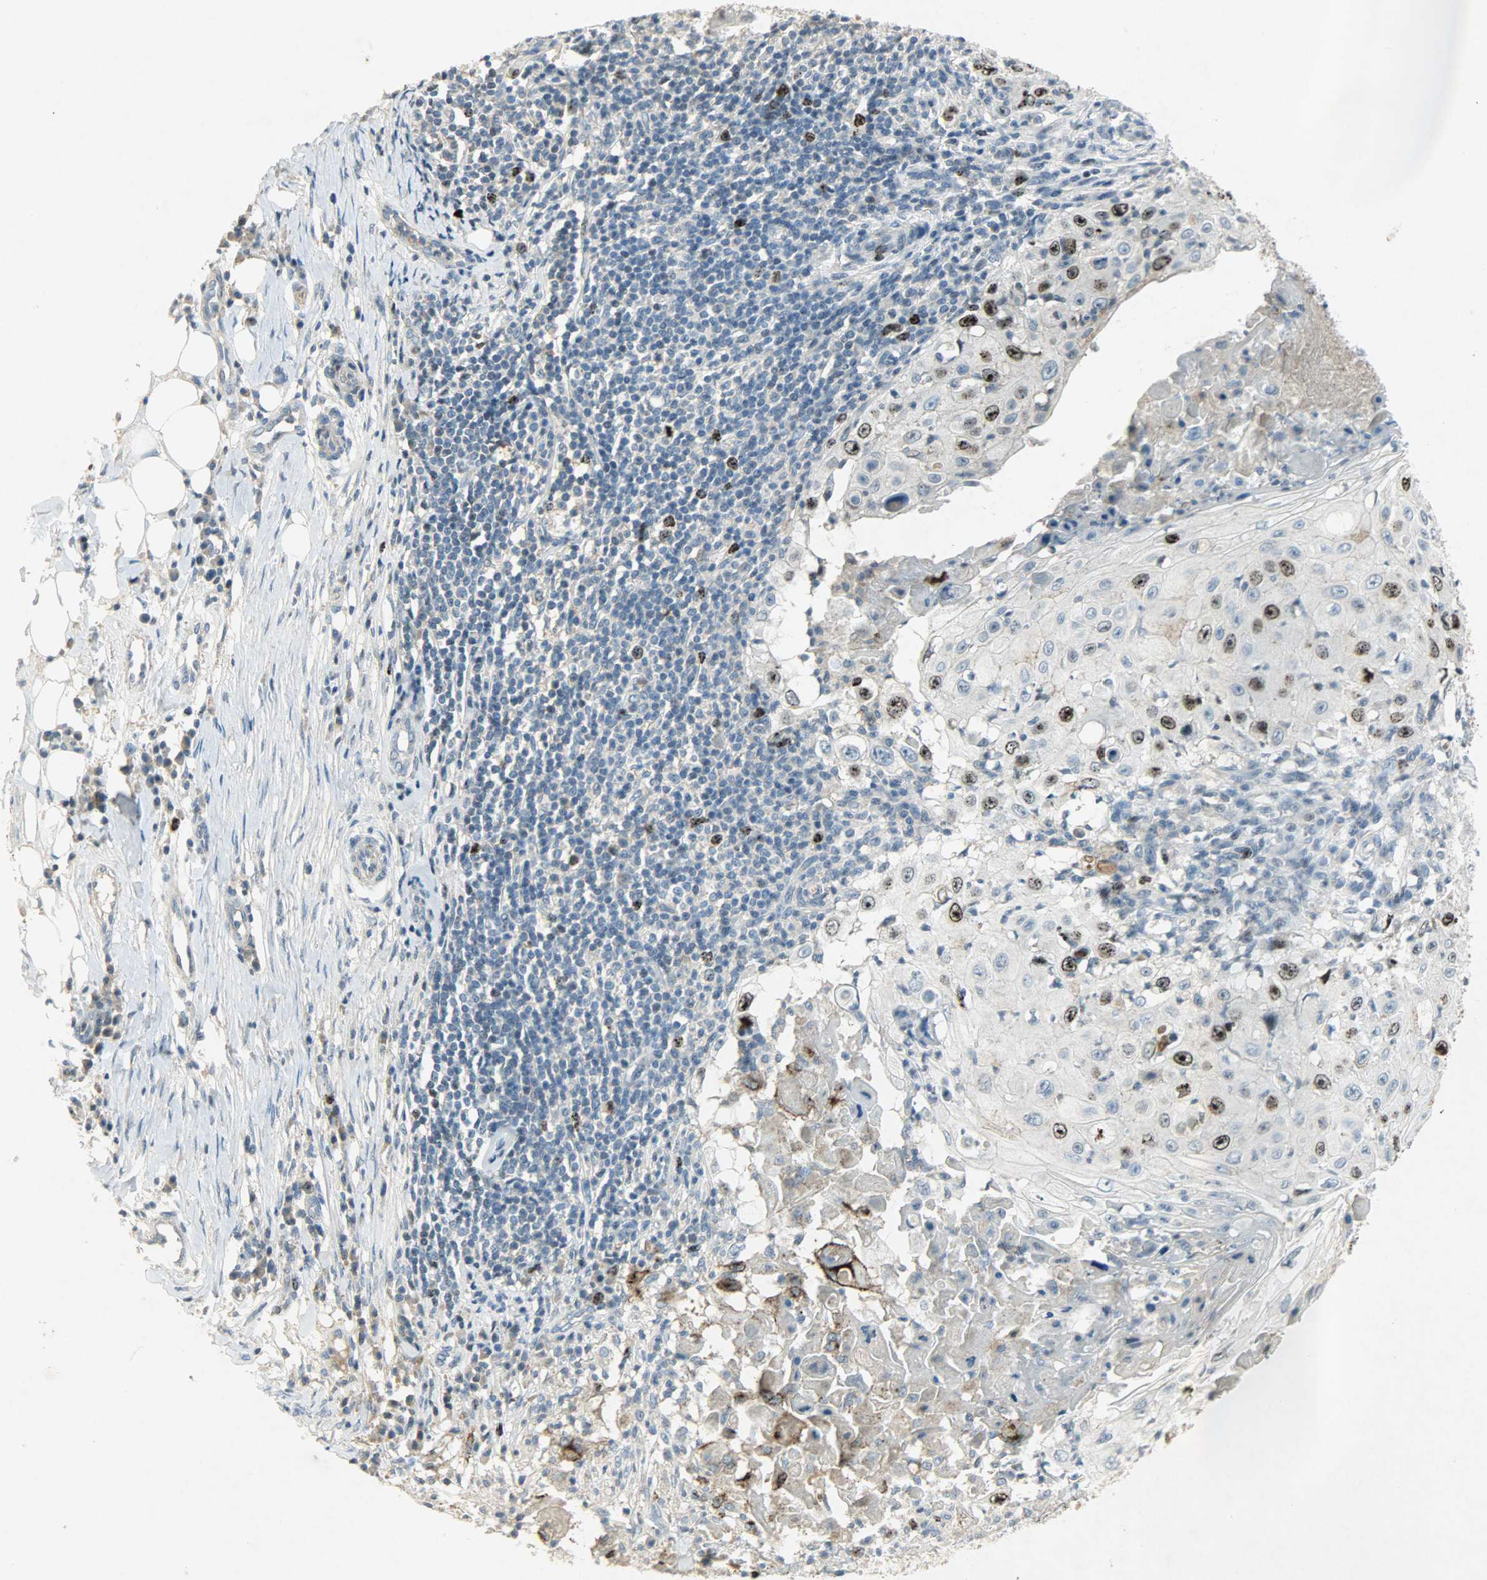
{"staining": {"intensity": "strong", "quantity": "25%-75%", "location": "nuclear"}, "tissue": "skin cancer", "cell_type": "Tumor cells", "image_type": "cancer", "snomed": [{"axis": "morphology", "description": "Squamous cell carcinoma, NOS"}, {"axis": "topography", "description": "Skin"}], "caption": "Skin cancer stained with DAB IHC reveals high levels of strong nuclear positivity in about 25%-75% of tumor cells.", "gene": "AURKB", "patient": {"sex": "male", "age": 86}}